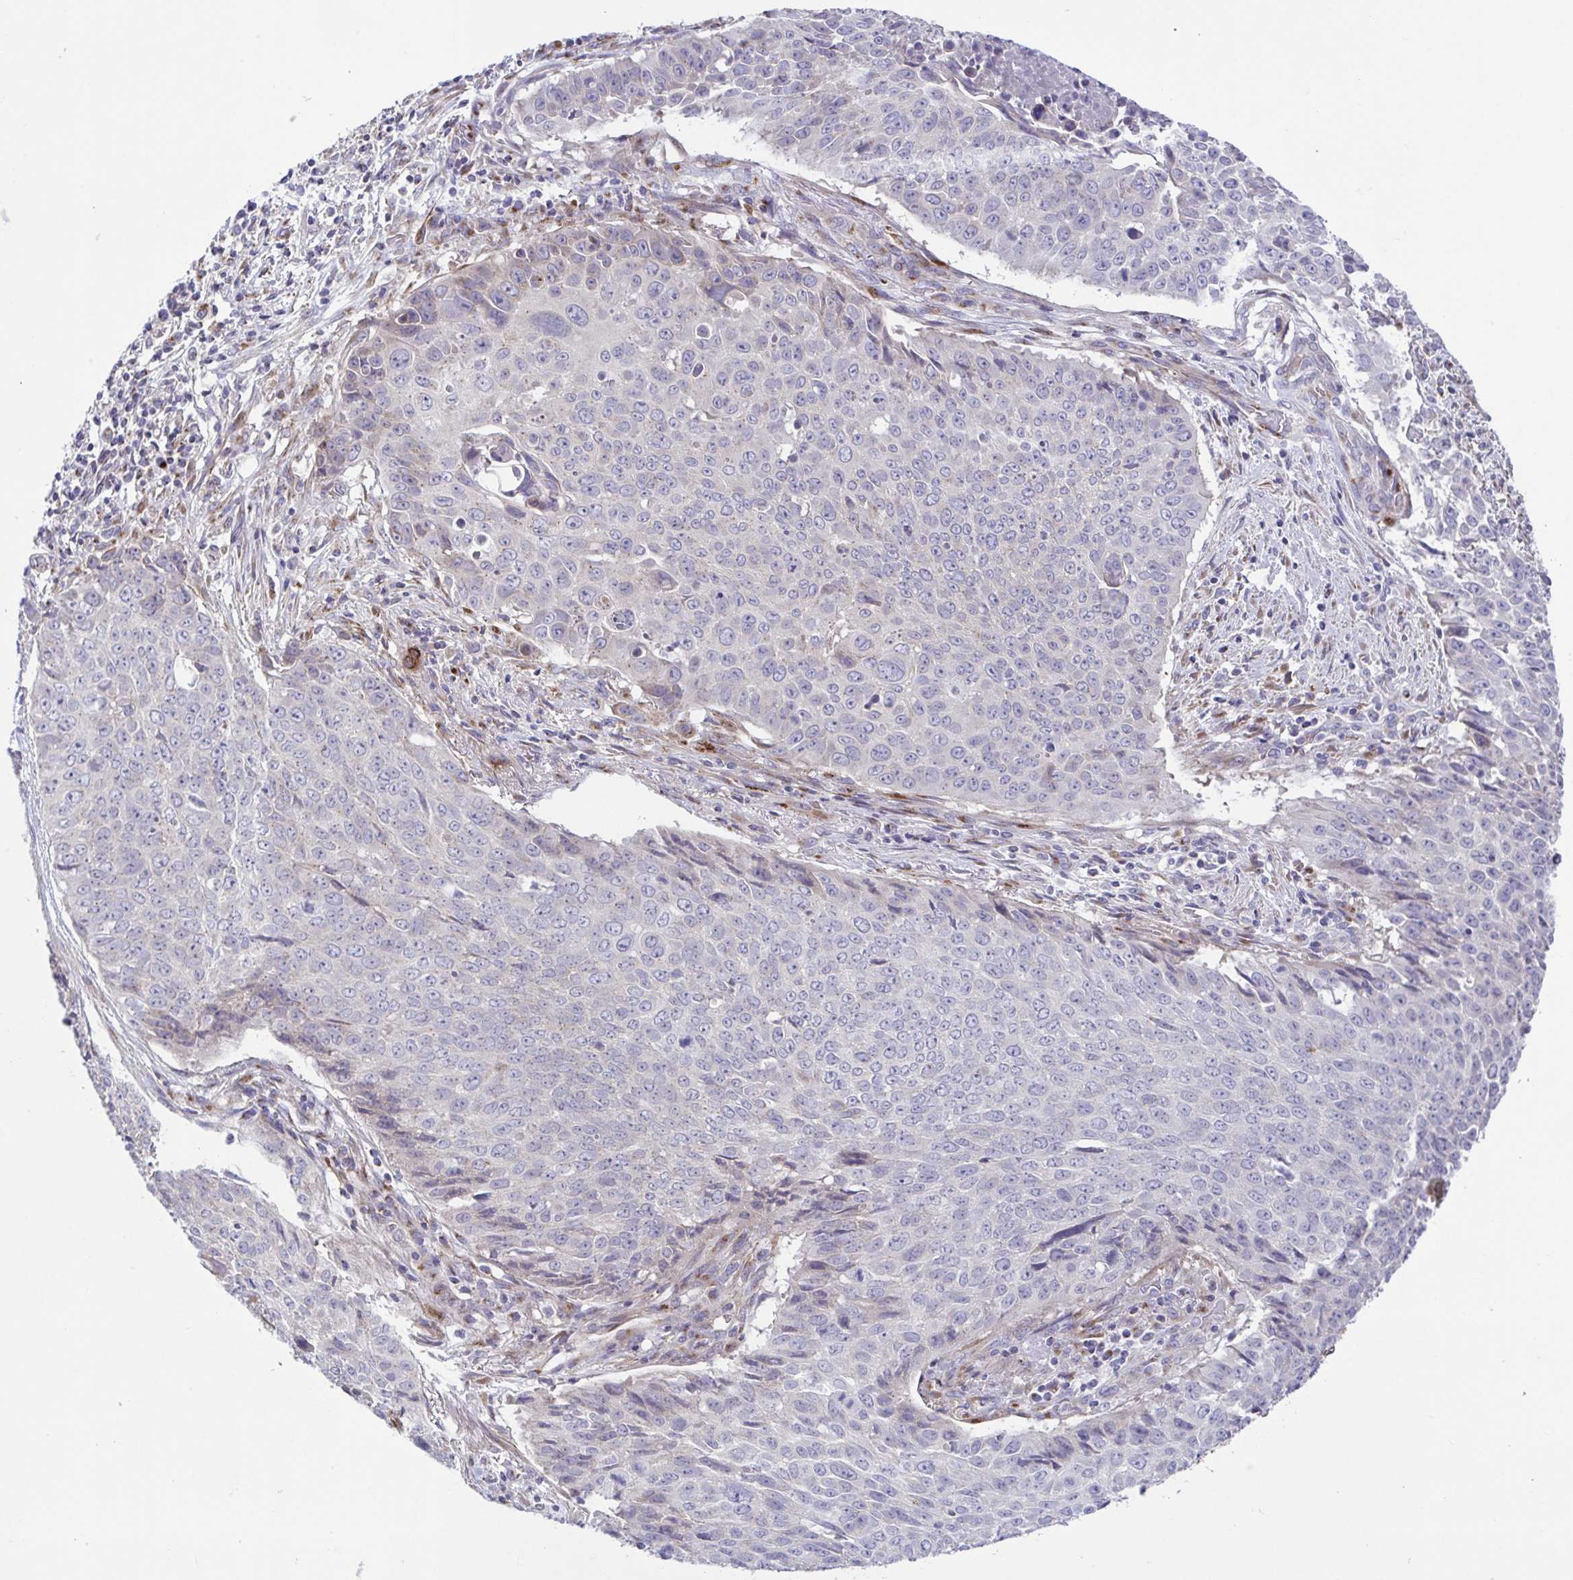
{"staining": {"intensity": "negative", "quantity": "none", "location": "none"}, "tissue": "lung cancer", "cell_type": "Tumor cells", "image_type": "cancer", "snomed": [{"axis": "morphology", "description": "Normal tissue, NOS"}, {"axis": "morphology", "description": "Squamous cell carcinoma, NOS"}, {"axis": "topography", "description": "Bronchus"}, {"axis": "topography", "description": "Lung"}], "caption": "Immunohistochemical staining of human lung cancer (squamous cell carcinoma) displays no significant expression in tumor cells.", "gene": "COL17A1", "patient": {"sex": "male", "age": 64}}